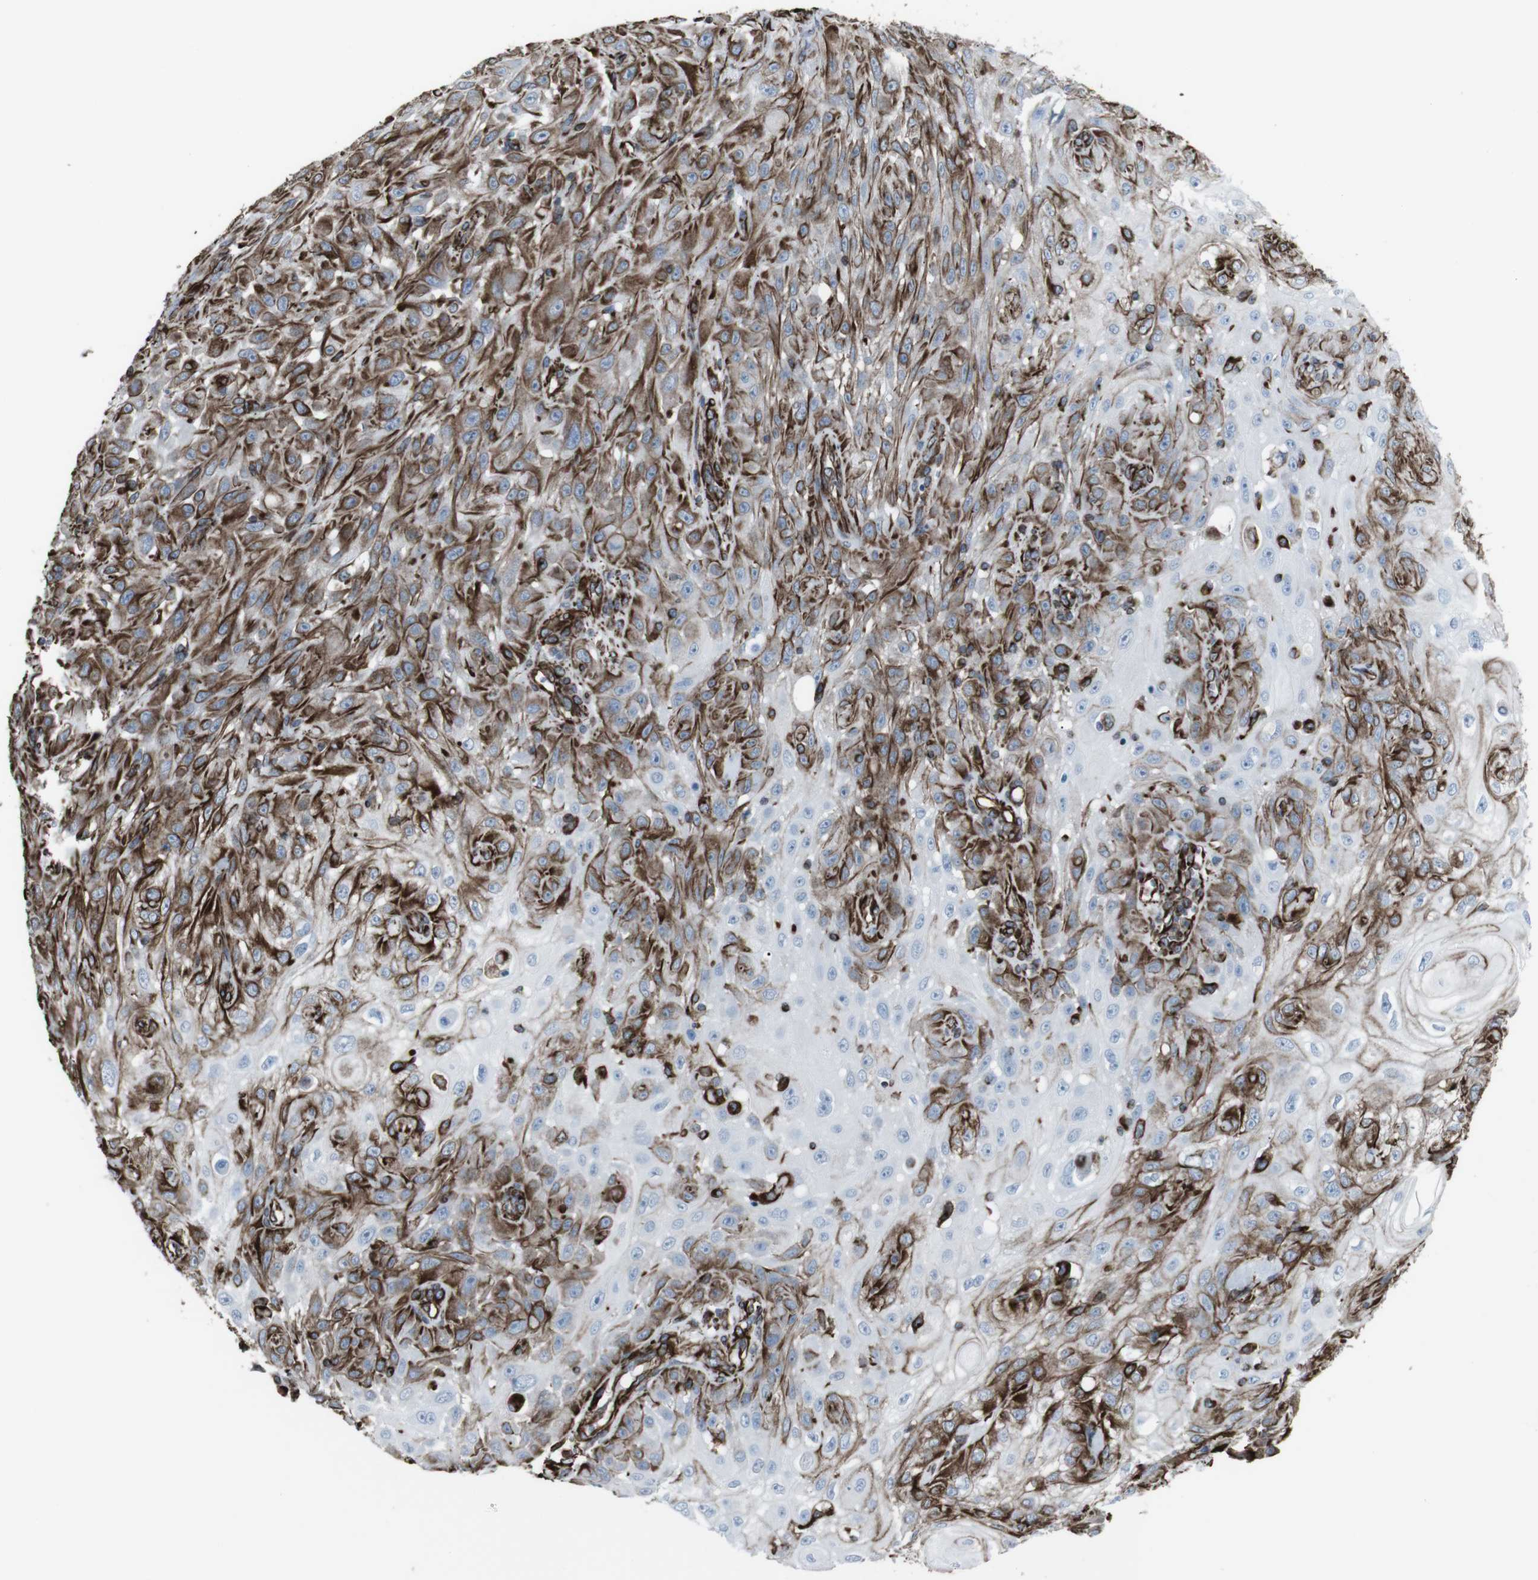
{"staining": {"intensity": "moderate", "quantity": ">75%", "location": "cytoplasmic/membranous"}, "tissue": "skin cancer", "cell_type": "Tumor cells", "image_type": "cancer", "snomed": [{"axis": "morphology", "description": "Squamous cell carcinoma, NOS"}, {"axis": "topography", "description": "Skin"}], "caption": "The micrograph reveals immunohistochemical staining of skin cancer. There is moderate cytoplasmic/membranous staining is seen in approximately >75% of tumor cells. The staining was performed using DAB, with brown indicating positive protein expression. Nuclei are stained blue with hematoxylin.", "gene": "ZDHHC6", "patient": {"sex": "male", "age": 75}}